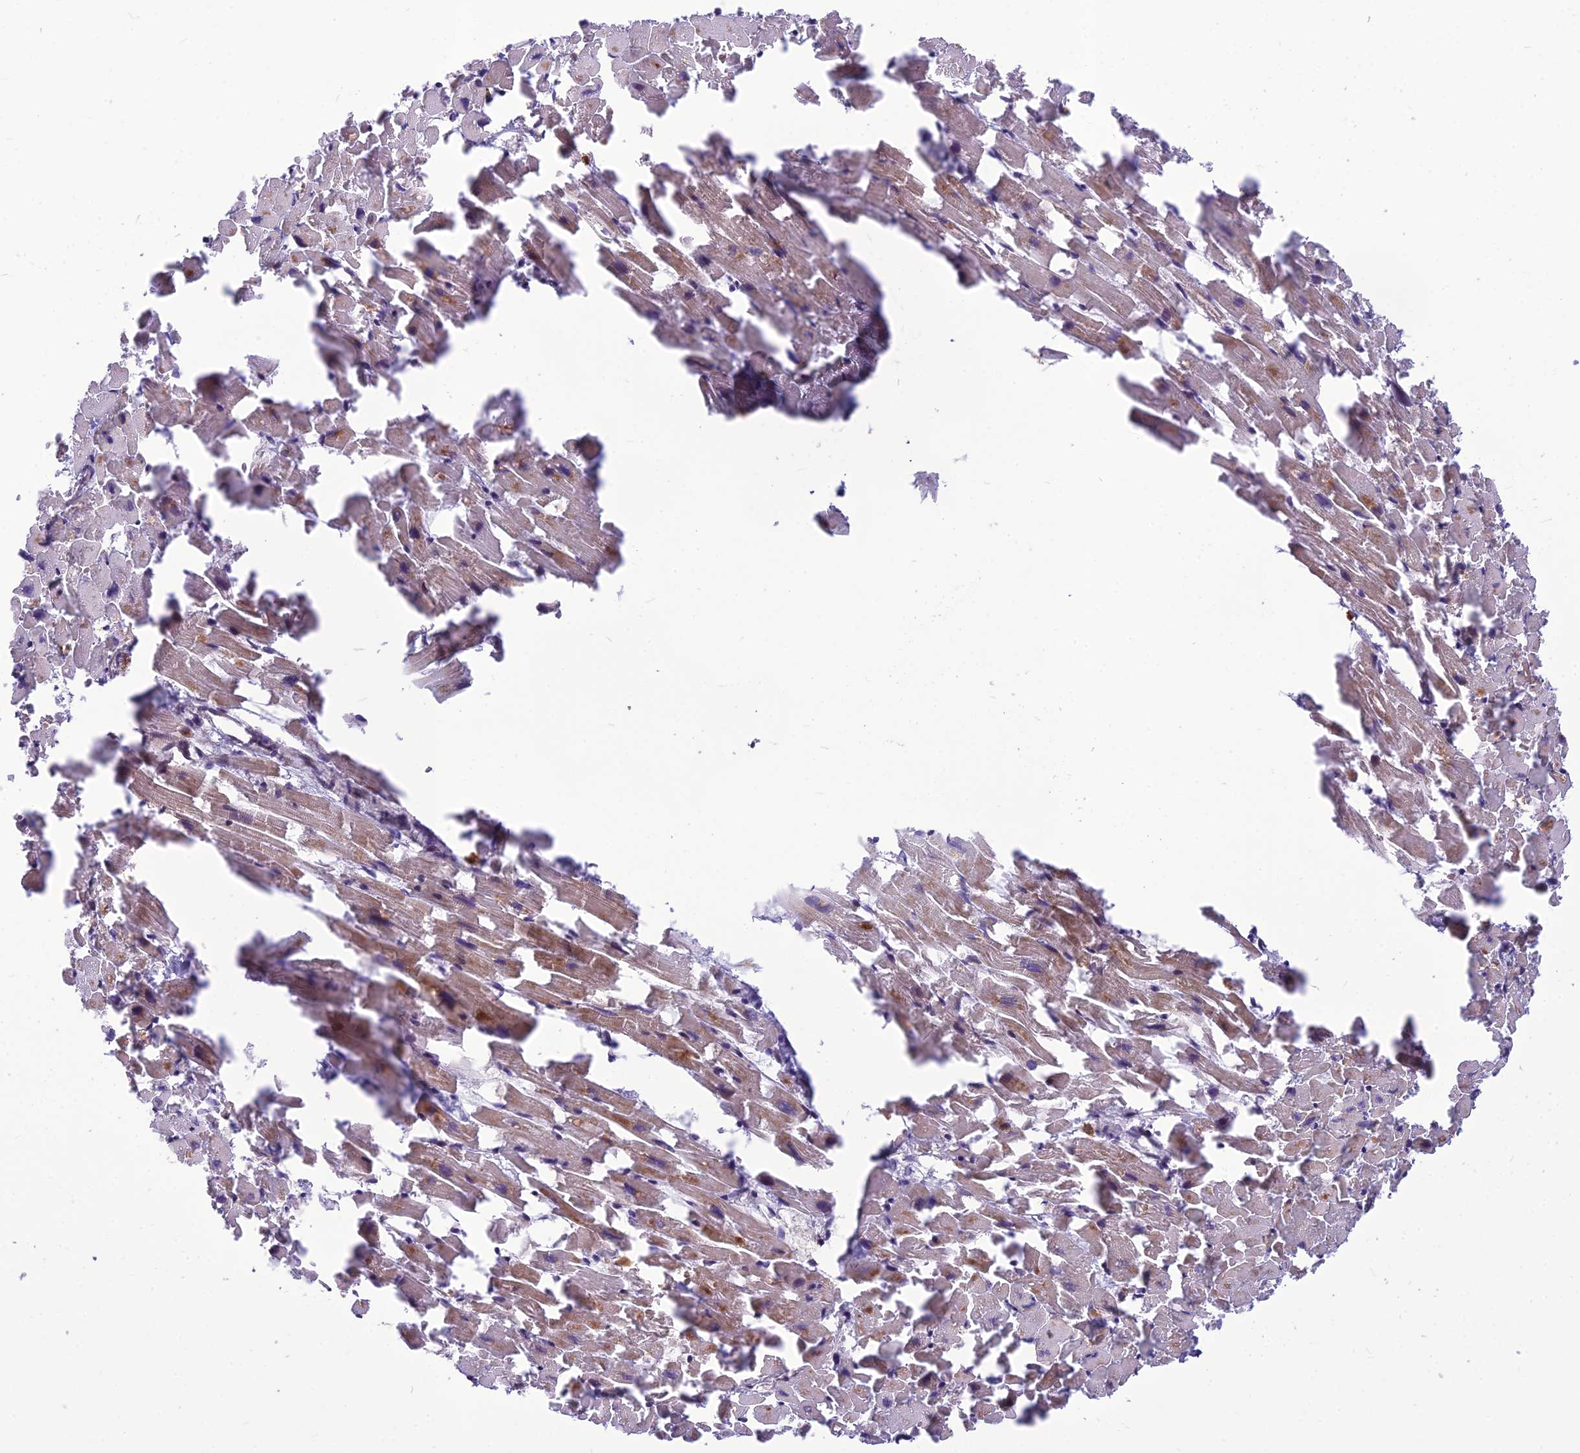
{"staining": {"intensity": "weak", "quantity": "25%-75%", "location": "cytoplasmic/membranous"}, "tissue": "heart muscle", "cell_type": "Cardiomyocytes", "image_type": "normal", "snomed": [{"axis": "morphology", "description": "Normal tissue, NOS"}, {"axis": "topography", "description": "Heart"}], "caption": "The immunohistochemical stain labels weak cytoplasmic/membranous staining in cardiomyocytes of benign heart muscle. The protein of interest is shown in brown color, while the nuclei are stained blue.", "gene": "FBRS", "patient": {"sex": "female", "age": 64}}